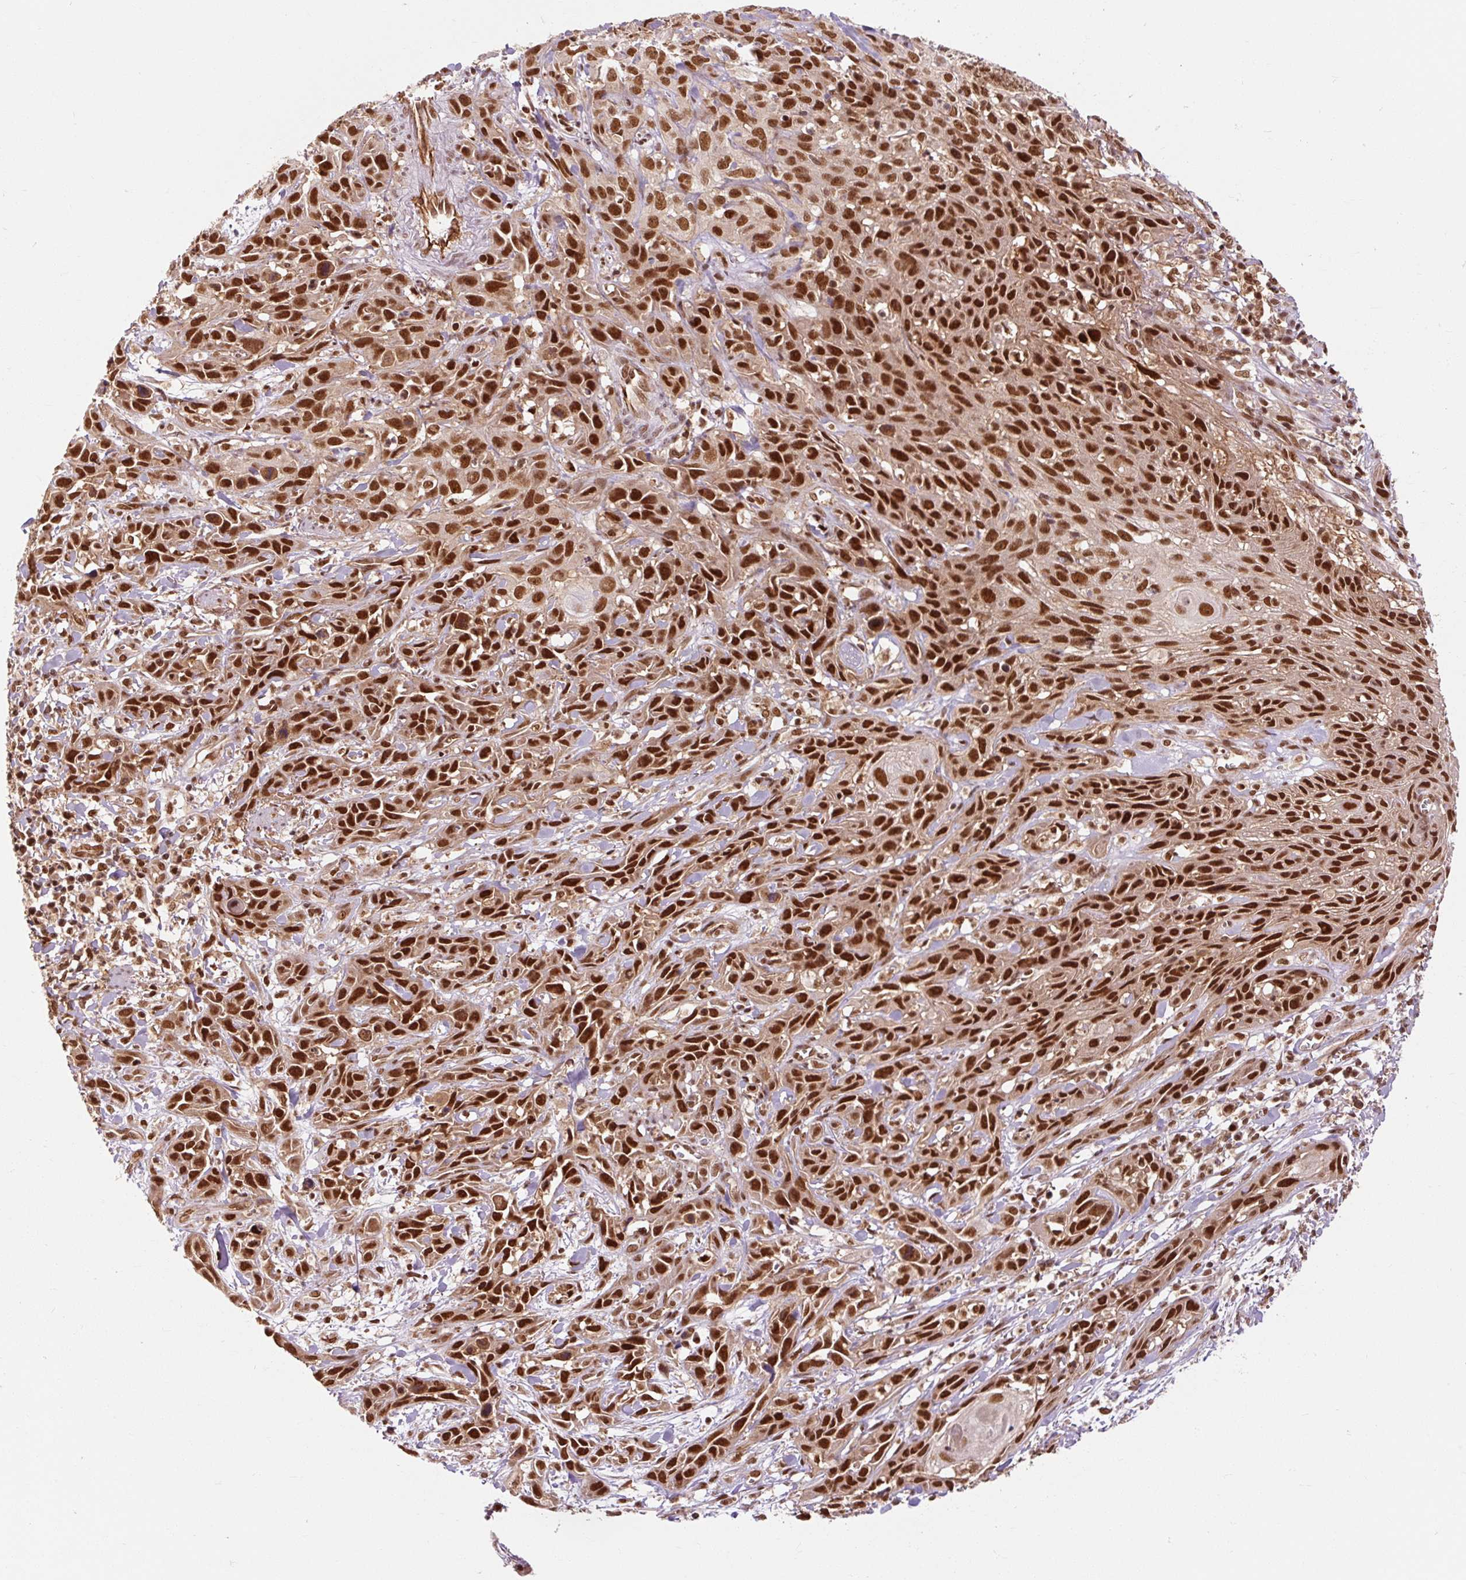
{"staining": {"intensity": "strong", "quantity": ">75%", "location": "nuclear"}, "tissue": "skin cancer", "cell_type": "Tumor cells", "image_type": "cancer", "snomed": [{"axis": "morphology", "description": "Squamous cell carcinoma, NOS"}, {"axis": "topography", "description": "Skin"}, {"axis": "topography", "description": "Vulva"}], "caption": "Approximately >75% of tumor cells in skin cancer (squamous cell carcinoma) show strong nuclear protein staining as visualized by brown immunohistochemical staining.", "gene": "CSTF1", "patient": {"sex": "female", "age": 83}}